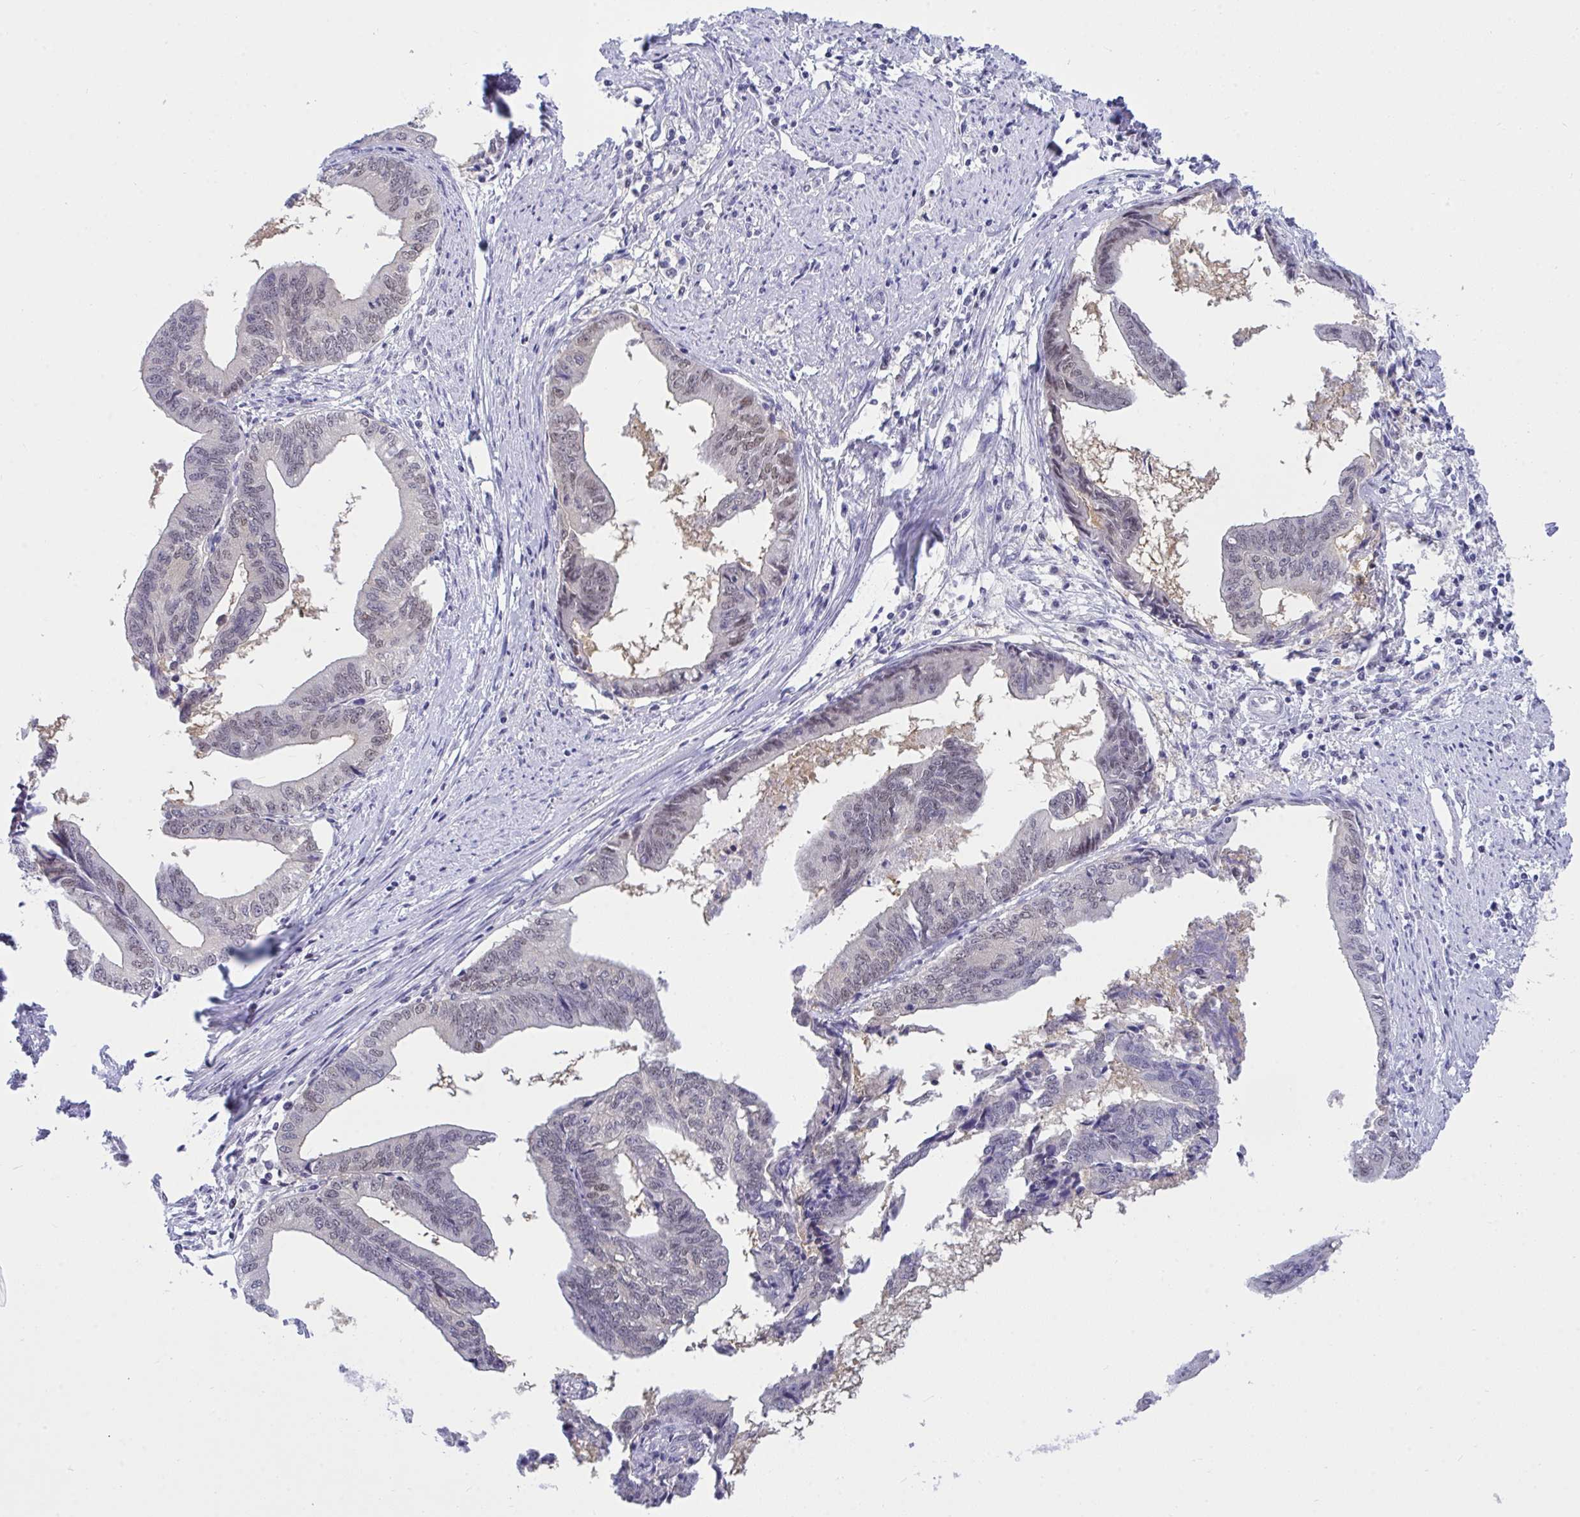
{"staining": {"intensity": "weak", "quantity": "<25%", "location": "nuclear"}, "tissue": "endometrial cancer", "cell_type": "Tumor cells", "image_type": "cancer", "snomed": [{"axis": "morphology", "description": "Adenocarcinoma, NOS"}, {"axis": "topography", "description": "Endometrium"}], "caption": "A high-resolution photomicrograph shows IHC staining of endometrial cancer (adenocarcinoma), which demonstrates no significant positivity in tumor cells.", "gene": "THOP1", "patient": {"sex": "female", "age": 65}}